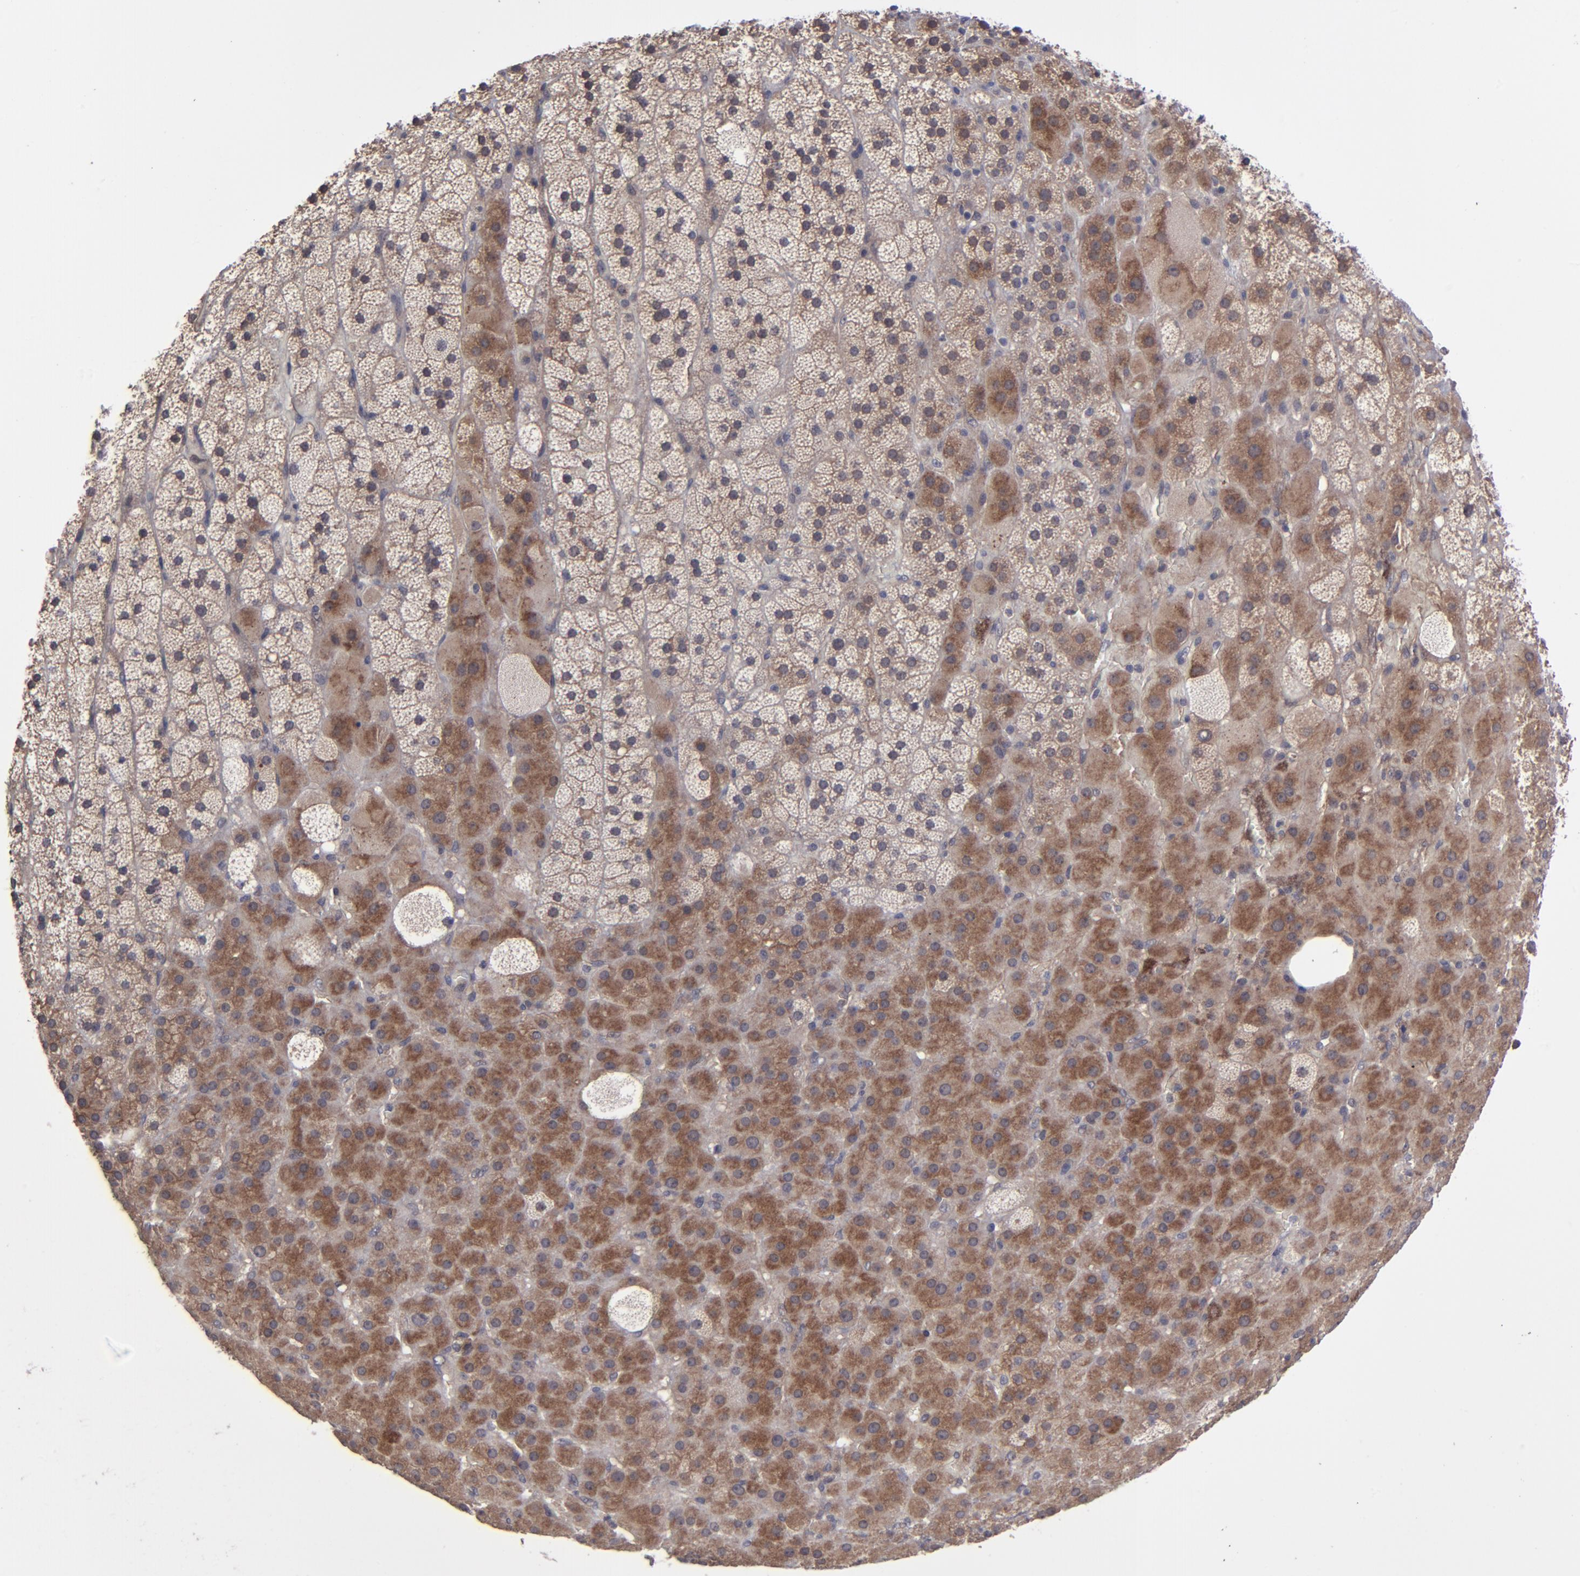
{"staining": {"intensity": "moderate", "quantity": "25%-75%", "location": "cytoplasmic/membranous"}, "tissue": "adrenal gland", "cell_type": "Glandular cells", "image_type": "normal", "snomed": [{"axis": "morphology", "description": "Normal tissue, NOS"}, {"axis": "topography", "description": "Adrenal gland"}], "caption": "Immunohistochemistry staining of unremarkable adrenal gland, which reveals medium levels of moderate cytoplasmic/membranous expression in about 25%-75% of glandular cells indicating moderate cytoplasmic/membranous protein staining. The staining was performed using DAB (3,3'-diaminobenzidine) (brown) for protein detection and nuclei were counterstained in hematoxylin (blue).", "gene": "ZNF780A", "patient": {"sex": "male", "age": 35}}